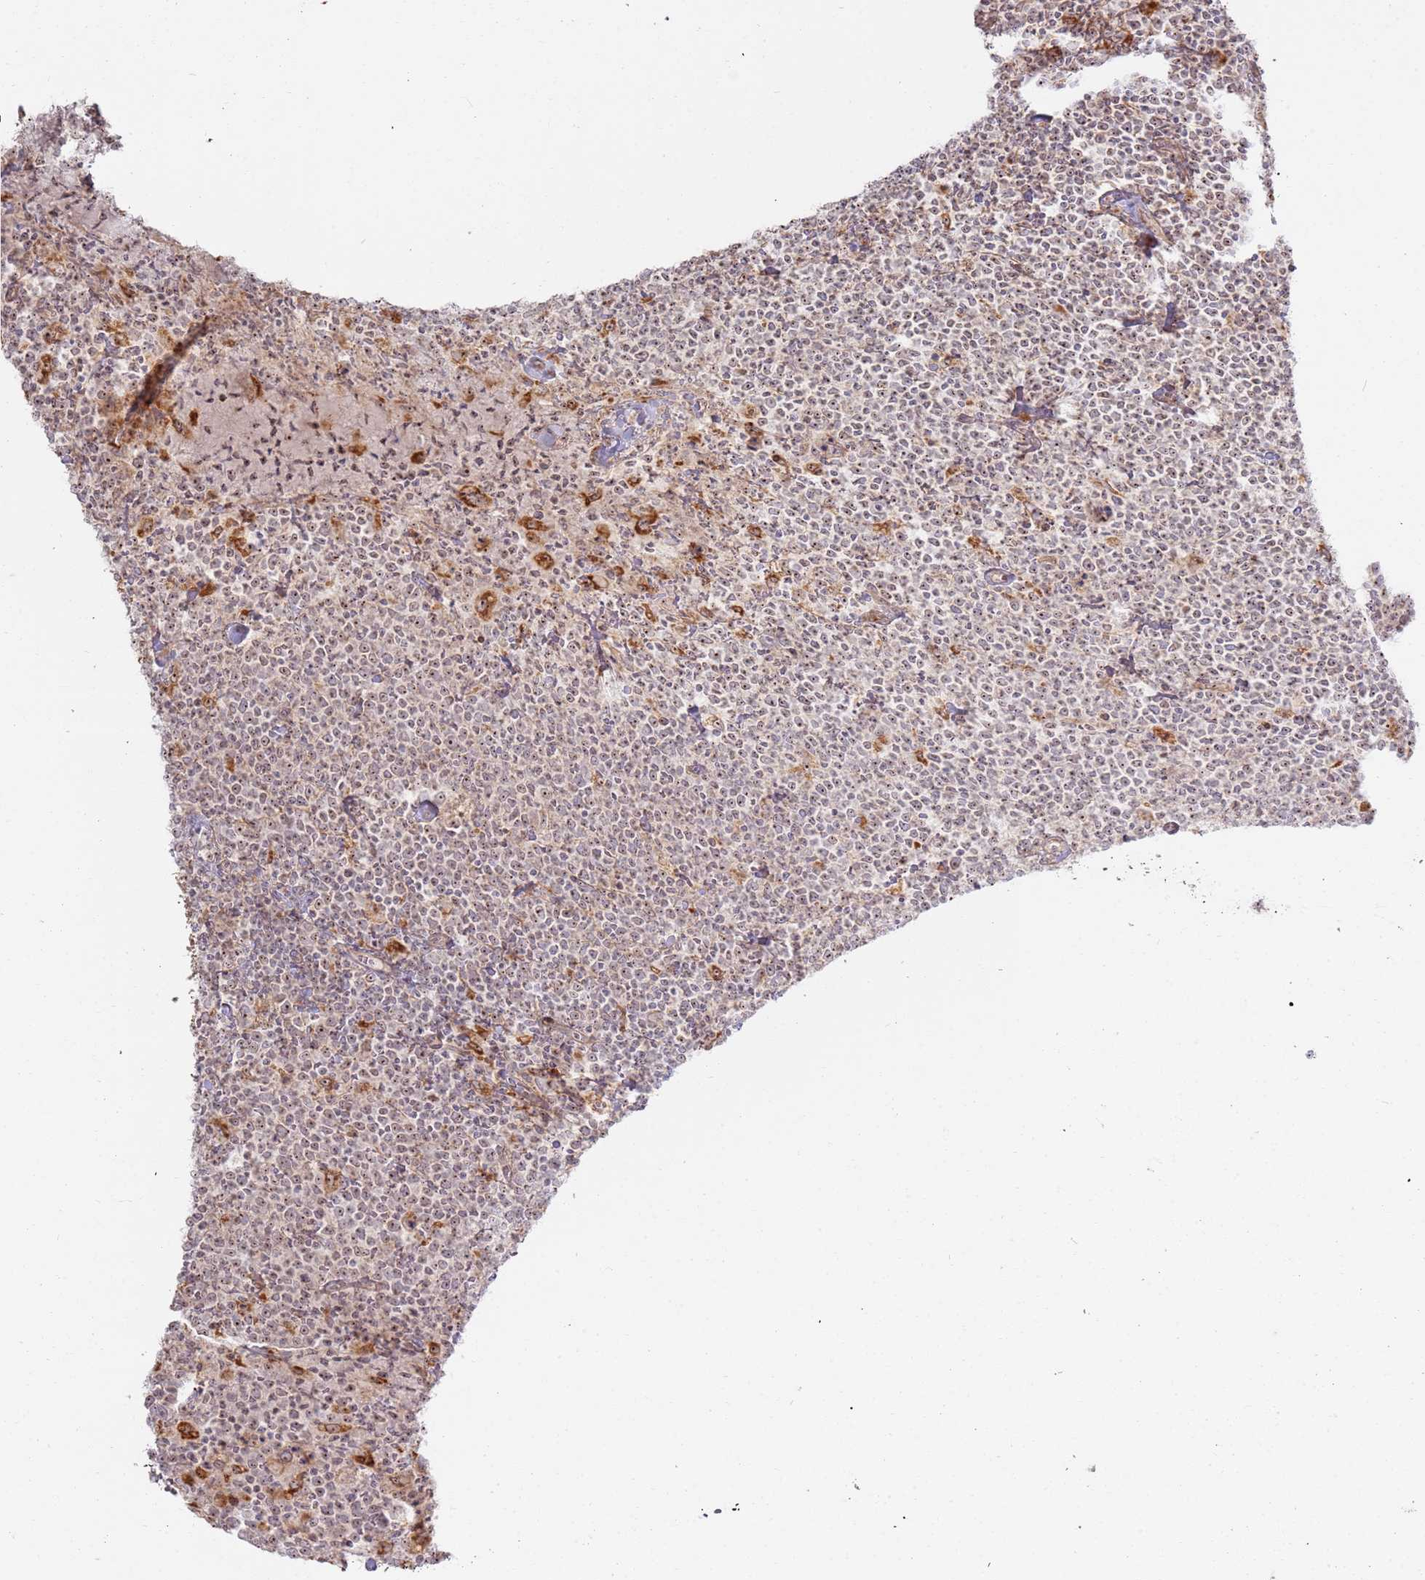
{"staining": {"intensity": "weak", "quantity": ">75%", "location": "nuclear"}, "tissue": "lymphoma", "cell_type": "Tumor cells", "image_type": "cancer", "snomed": [{"axis": "morphology", "description": "Malignant lymphoma, non-Hodgkin's type, High grade"}, {"axis": "topography", "description": "Lymph node"}], "caption": "The image displays staining of lymphoma, revealing weak nuclear protein expression (brown color) within tumor cells. (brown staining indicates protein expression, while blue staining denotes nuclei).", "gene": "CNPY1", "patient": {"sex": "male", "age": 61}}